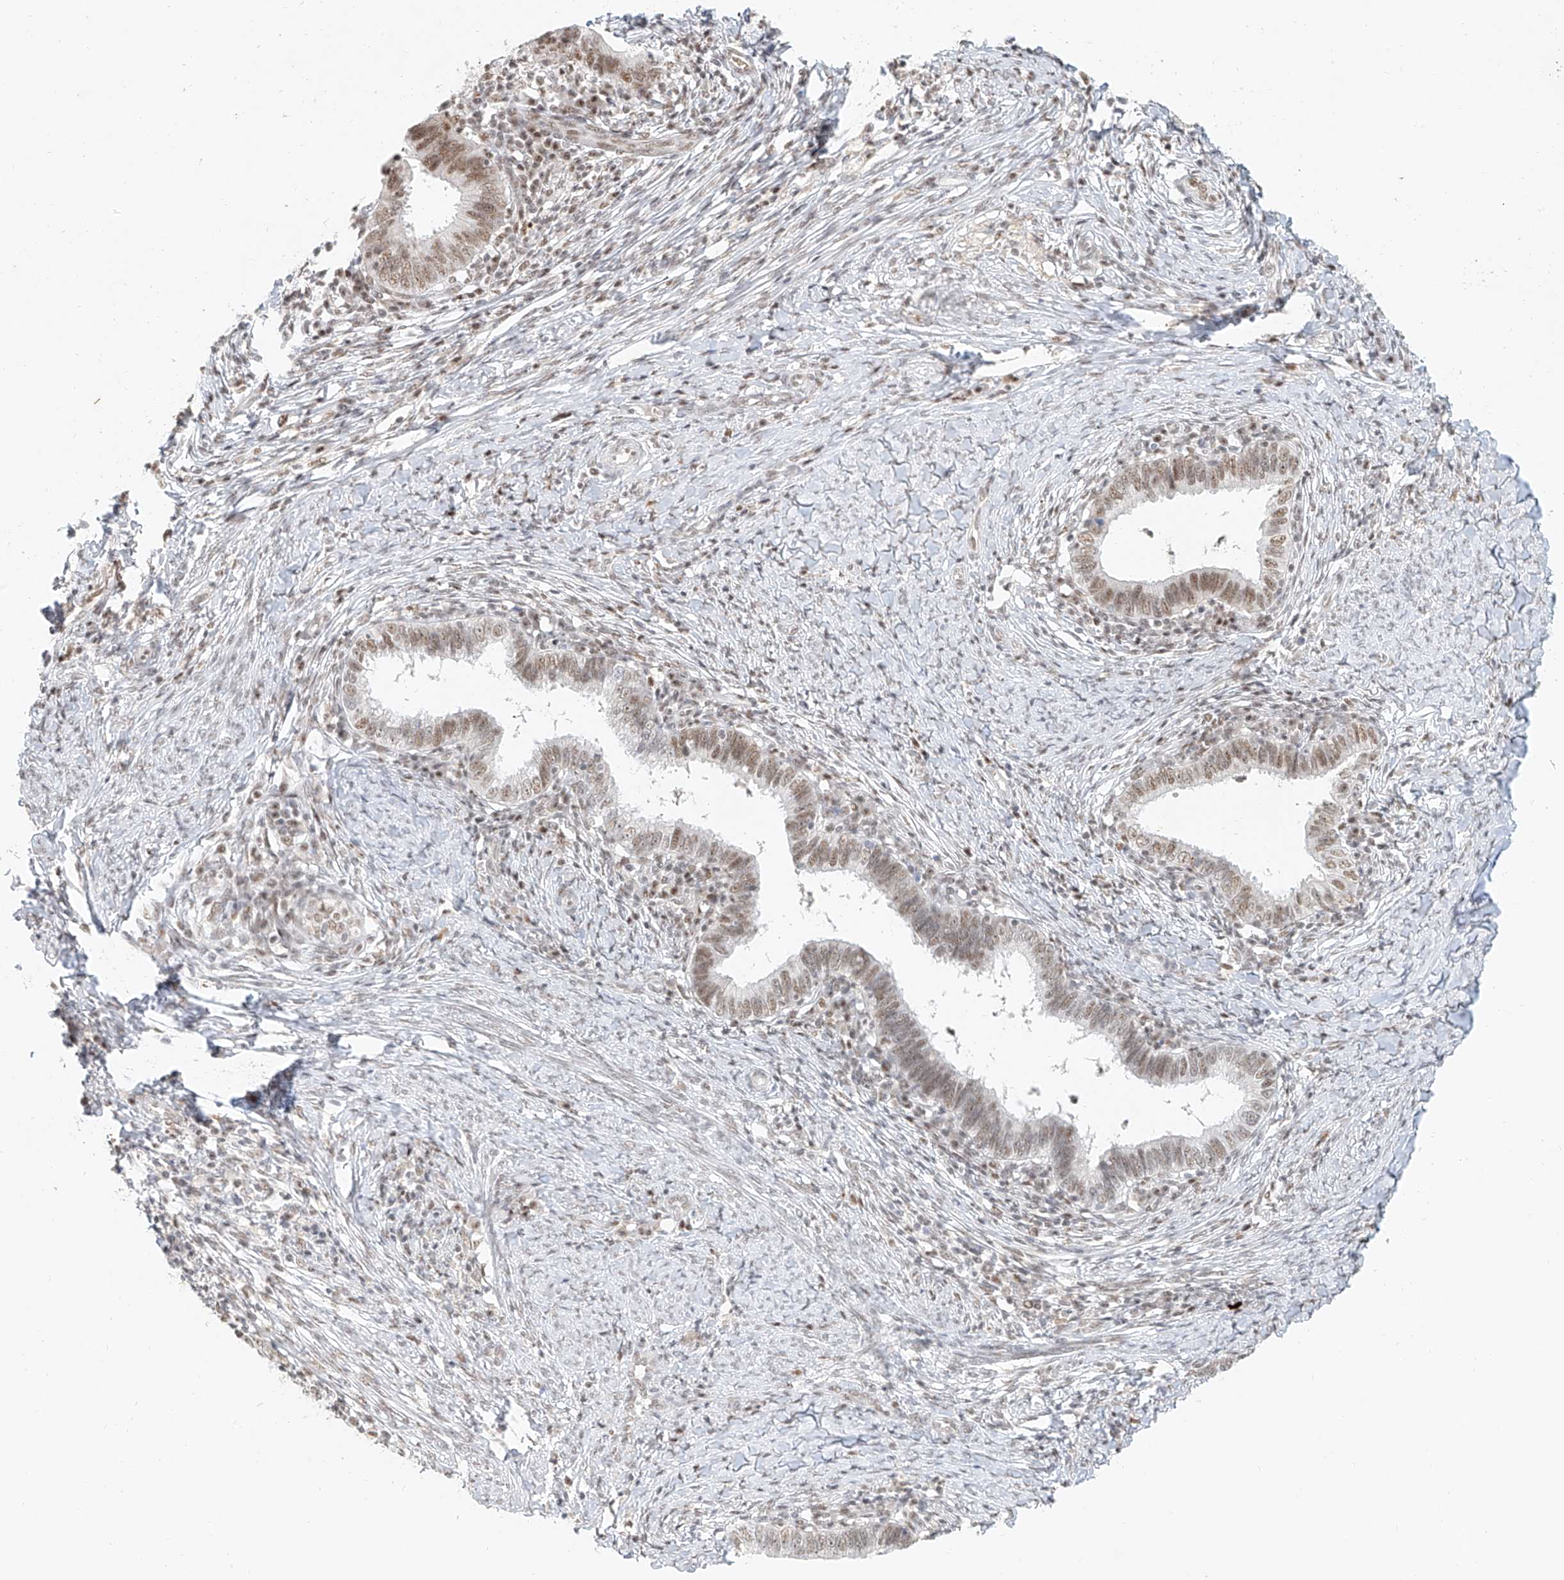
{"staining": {"intensity": "moderate", "quantity": ">75%", "location": "nuclear"}, "tissue": "cervical cancer", "cell_type": "Tumor cells", "image_type": "cancer", "snomed": [{"axis": "morphology", "description": "Adenocarcinoma, NOS"}, {"axis": "topography", "description": "Cervix"}], "caption": "Cervical adenocarcinoma was stained to show a protein in brown. There is medium levels of moderate nuclear staining in approximately >75% of tumor cells.", "gene": "CXorf58", "patient": {"sex": "female", "age": 36}}